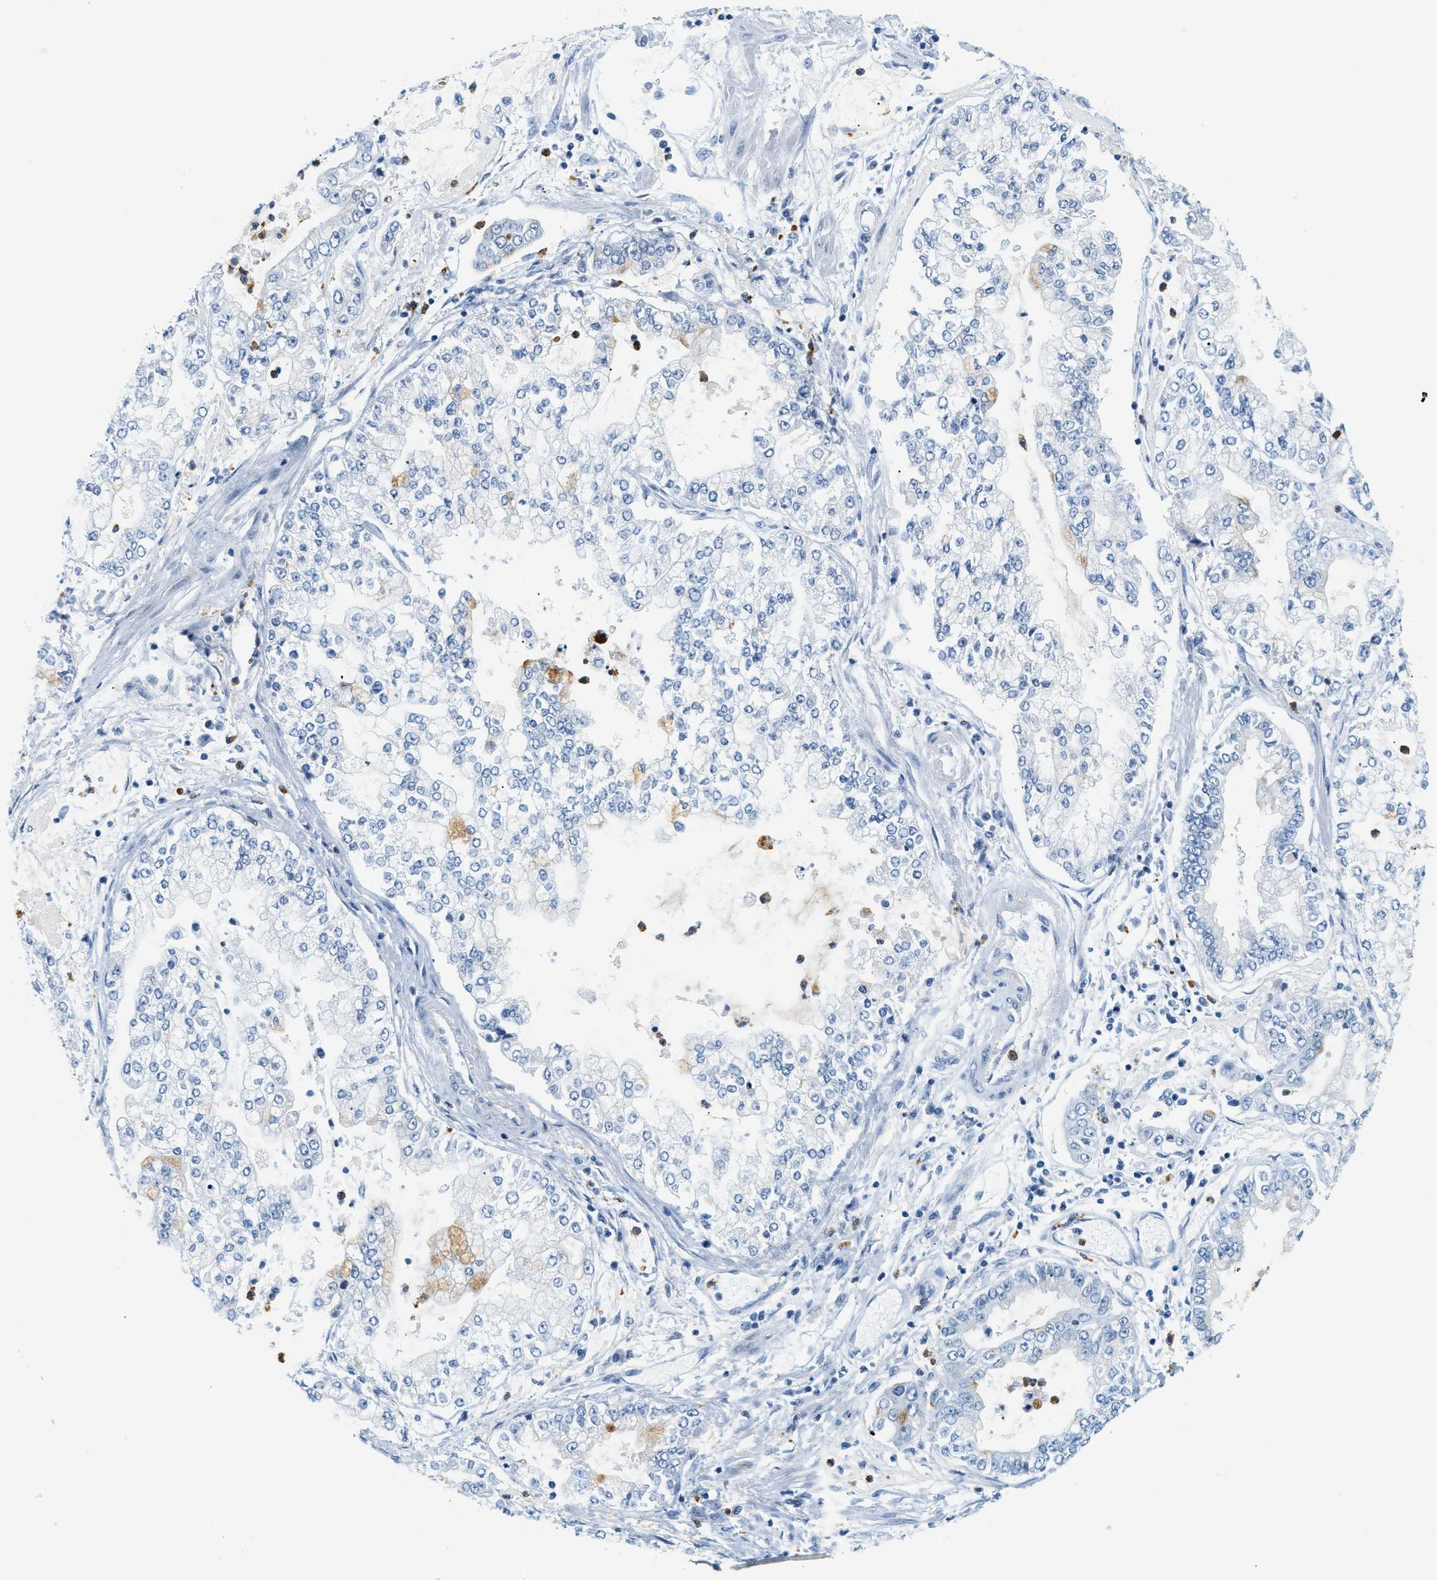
{"staining": {"intensity": "moderate", "quantity": "<25%", "location": "cytoplasmic/membranous"}, "tissue": "stomach cancer", "cell_type": "Tumor cells", "image_type": "cancer", "snomed": [{"axis": "morphology", "description": "Adenocarcinoma, NOS"}, {"axis": "topography", "description": "Stomach"}], "caption": "Moderate cytoplasmic/membranous protein staining is identified in approximately <25% of tumor cells in stomach cancer (adenocarcinoma). (Stains: DAB (3,3'-diaminobenzidine) in brown, nuclei in blue, Microscopy: brightfield microscopy at high magnification).", "gene": "LCN2", "patient": {"sex": "male", "age": 76}}